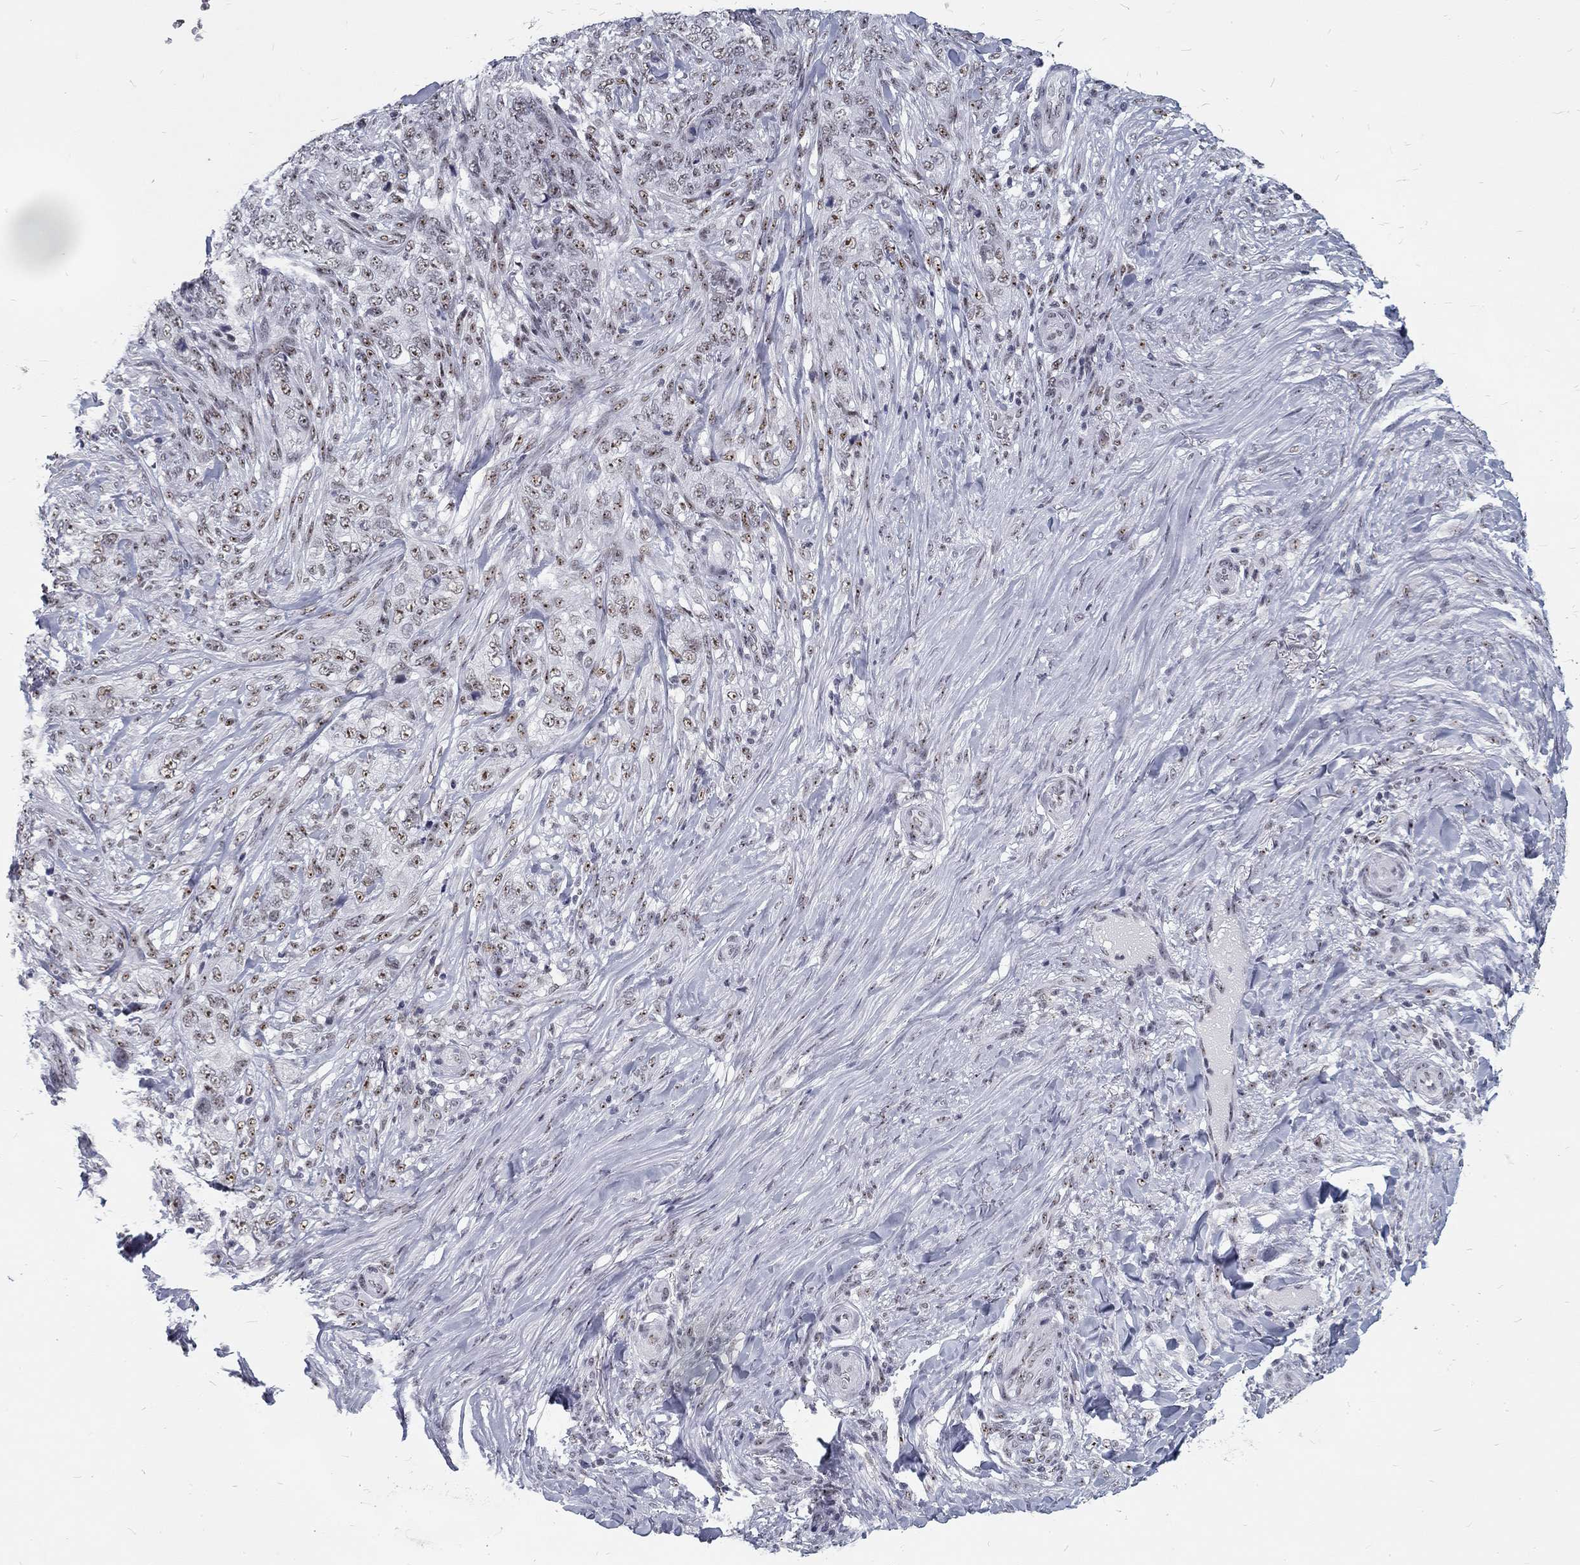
{"staining": {"intensity": "weak", "quantity": "<25%", "location": "nuclear"}, "tissue": "skin cancer", "cell_type": "Tumor cells", "image_type": "cancer", "snomed": [{"axis": "morphology", "description": "Basal cell carcinoma"}, {"axis": "topography", "description": "Skin"}], "caption": "The histopathology image reveals no staining of tumor cells in skin cancer (basal cell carcinoma).", "gene": "SNORC", "patient": {"sex": "female", "age": 69}}